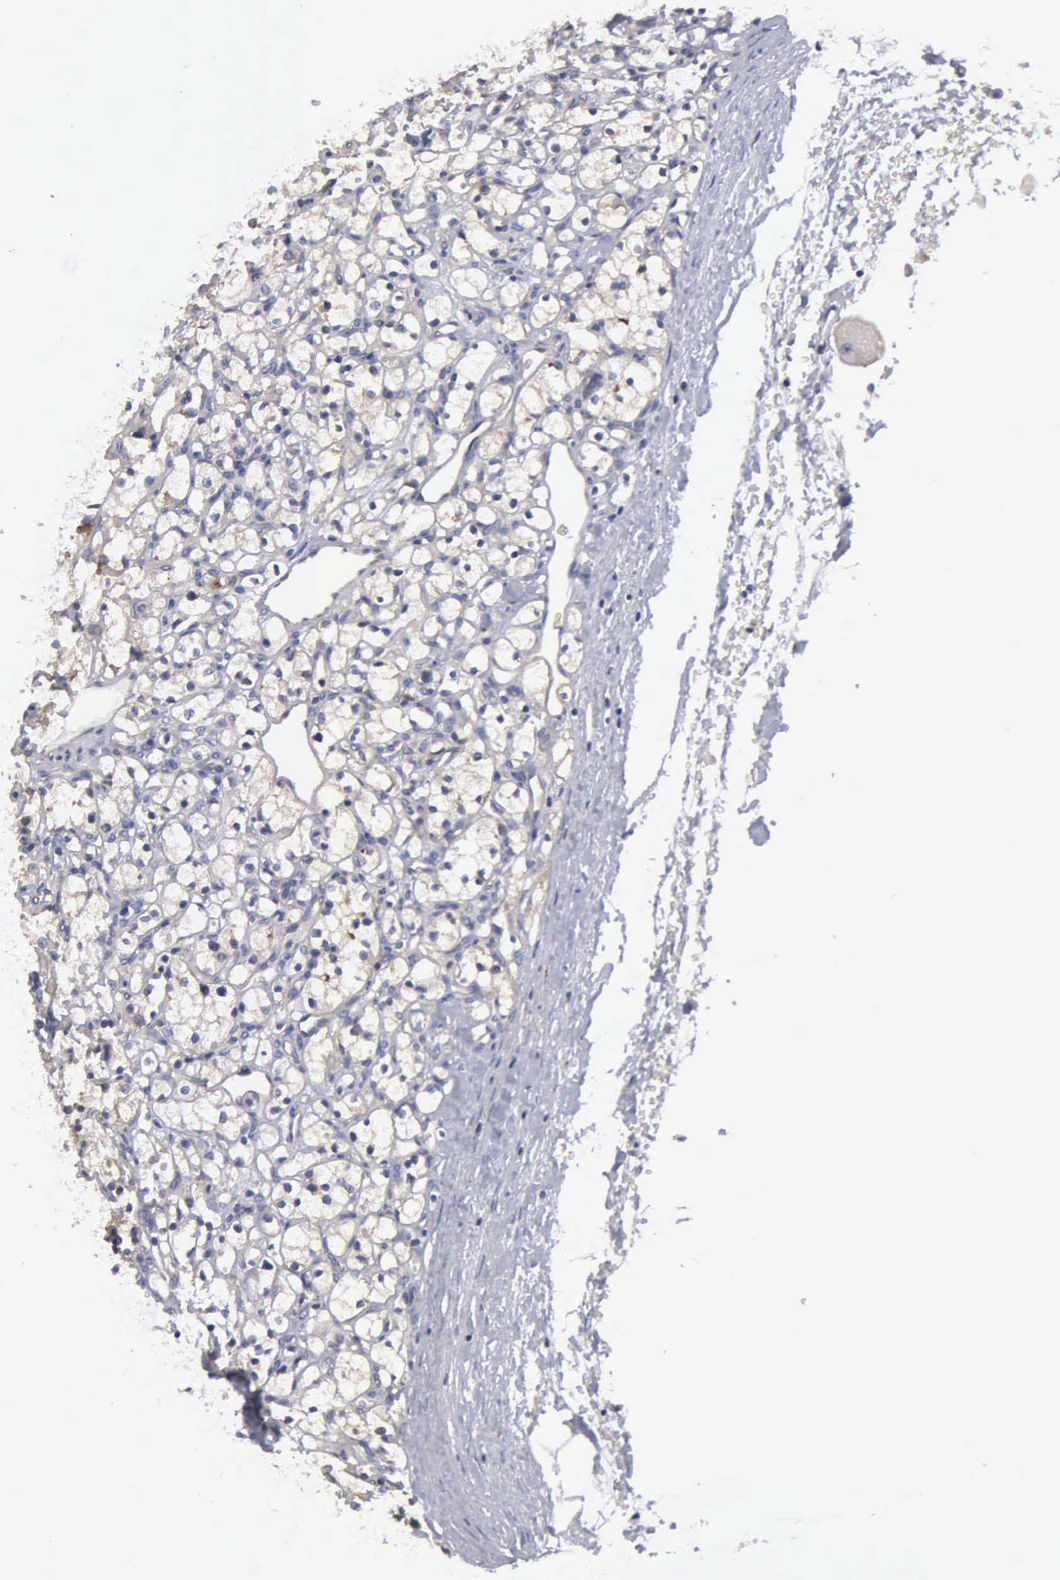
{"staining": {"intensity": "weak", "quantity": "<25%", "location": "cytoplasmic/membranous"}, "tissue": "renal cancer", "cell_type": "Tumor cells", "image_type": "cancer", "snomed": [{"axis": "morphology", "description": "Adenocarcinoma, NOS"}, {"axis": "topography", "description": "Kidney"}], "caption": "Renal cancer (adenocarcinoma) was stained to show a protein in brown. There is no significant expression in tumor cells.", "gene": "RDX", "patient": {"sex": "female", "age": 83}}